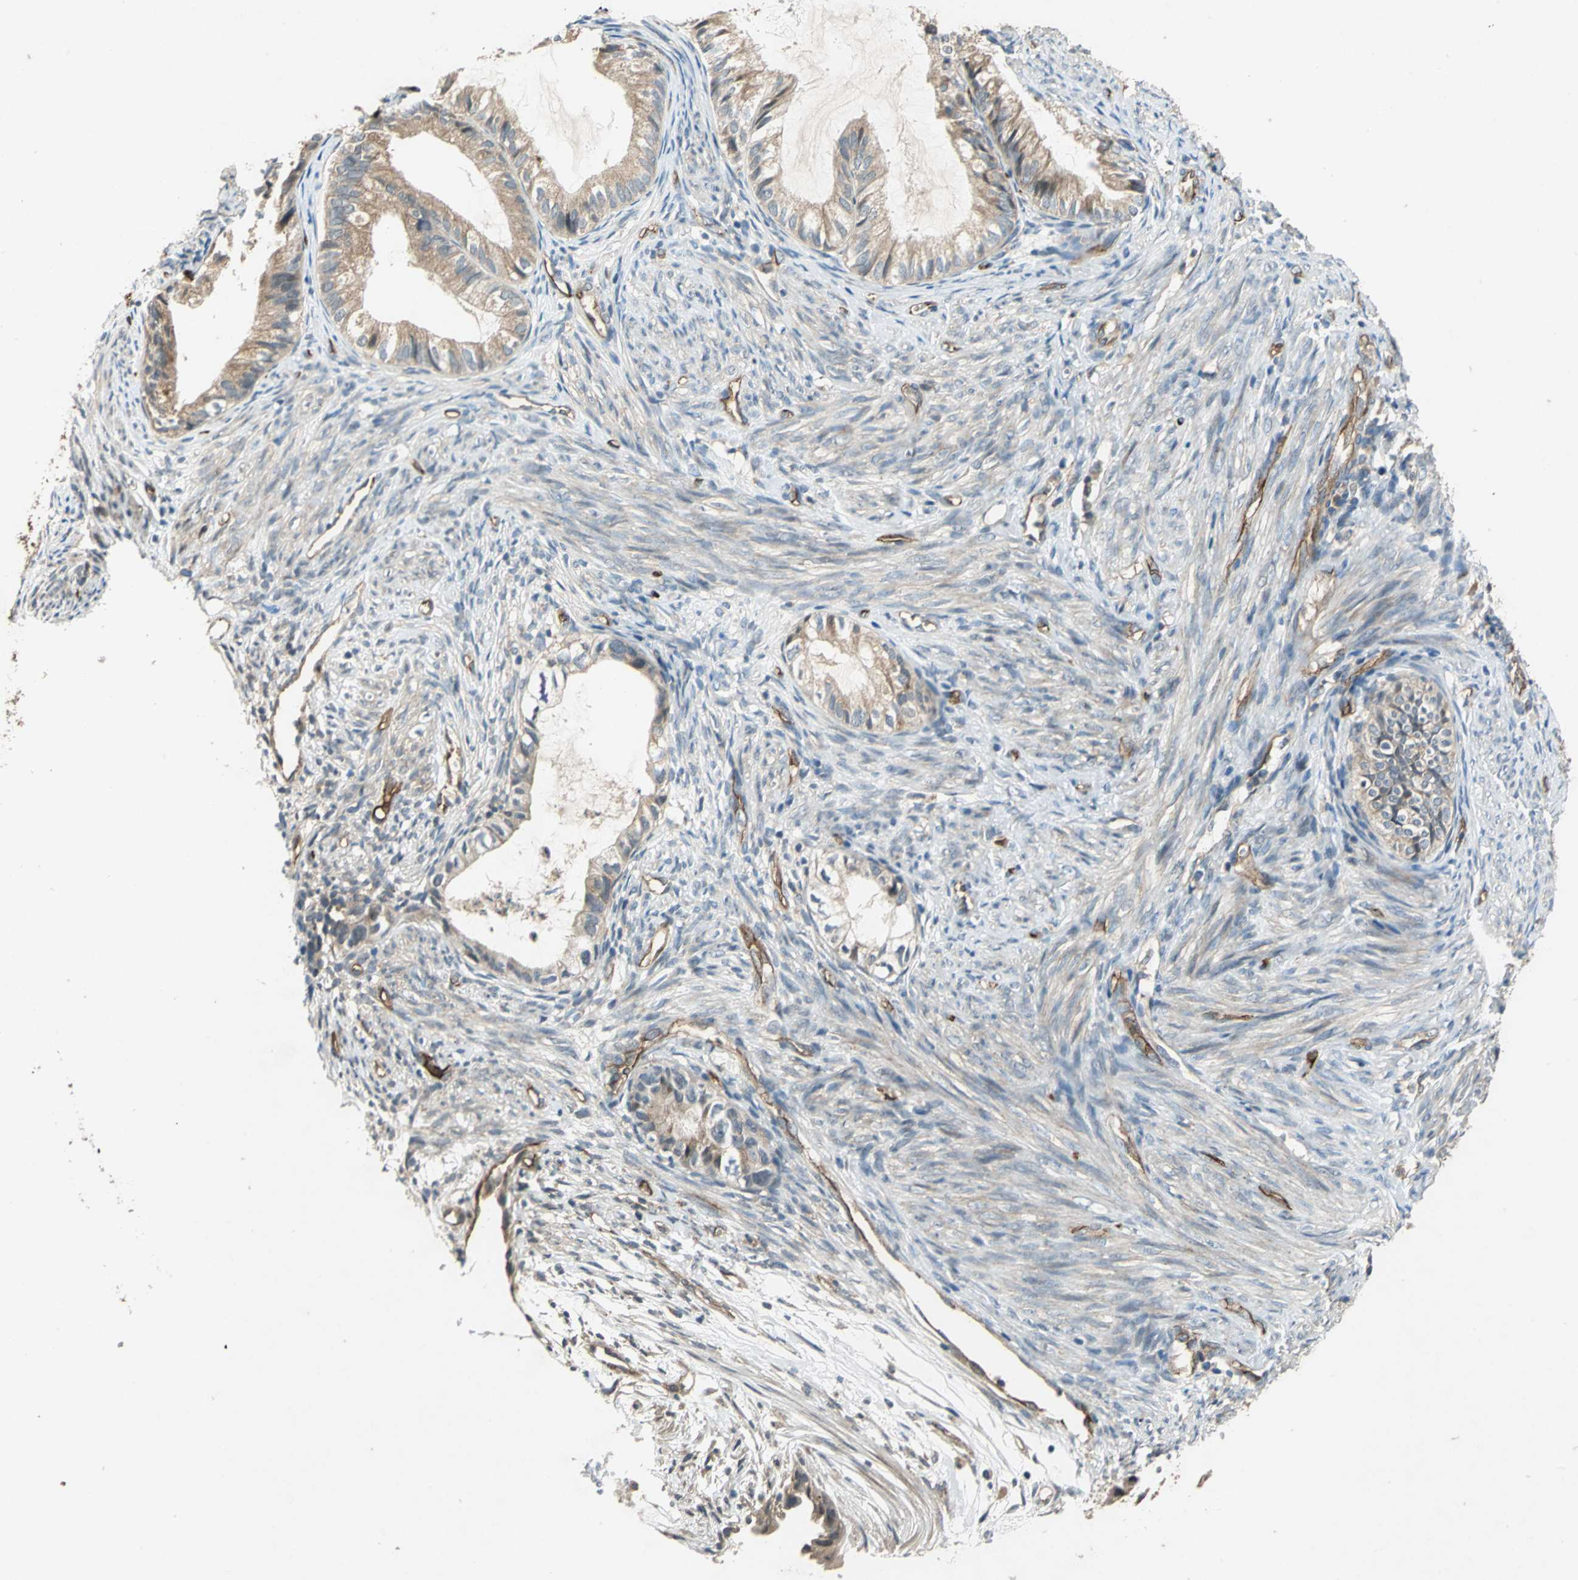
{"staining": {"intensity": "weak", "quantity": ">75%", "location": "cytoplasmic/membranous"}, "tissue": "cervical cancer", "cell_type": "Tumor cells", "image_type": "cancer", "snomed": [{"axis": "morphology", "description": "Normal tissue, NOS"}, {"axis": "morphology", "description": "Adenocarcinoma, NOS"}, {"axis": "topography", "description": "Cervix"}, {"axis": "topography", "description": "Endometrium"}], "caption": "An immunohistochemistry (IHC) image of tumor tissue is shown. Protein staining in brown labels weak cytoplasmic/membranous positivity in cervical cancer within tumor cells. The protein is shown in brown color, while the nuclei are stained blue.", "gene": "EMCN", "patient": {"sex": "female", "age": 86}}